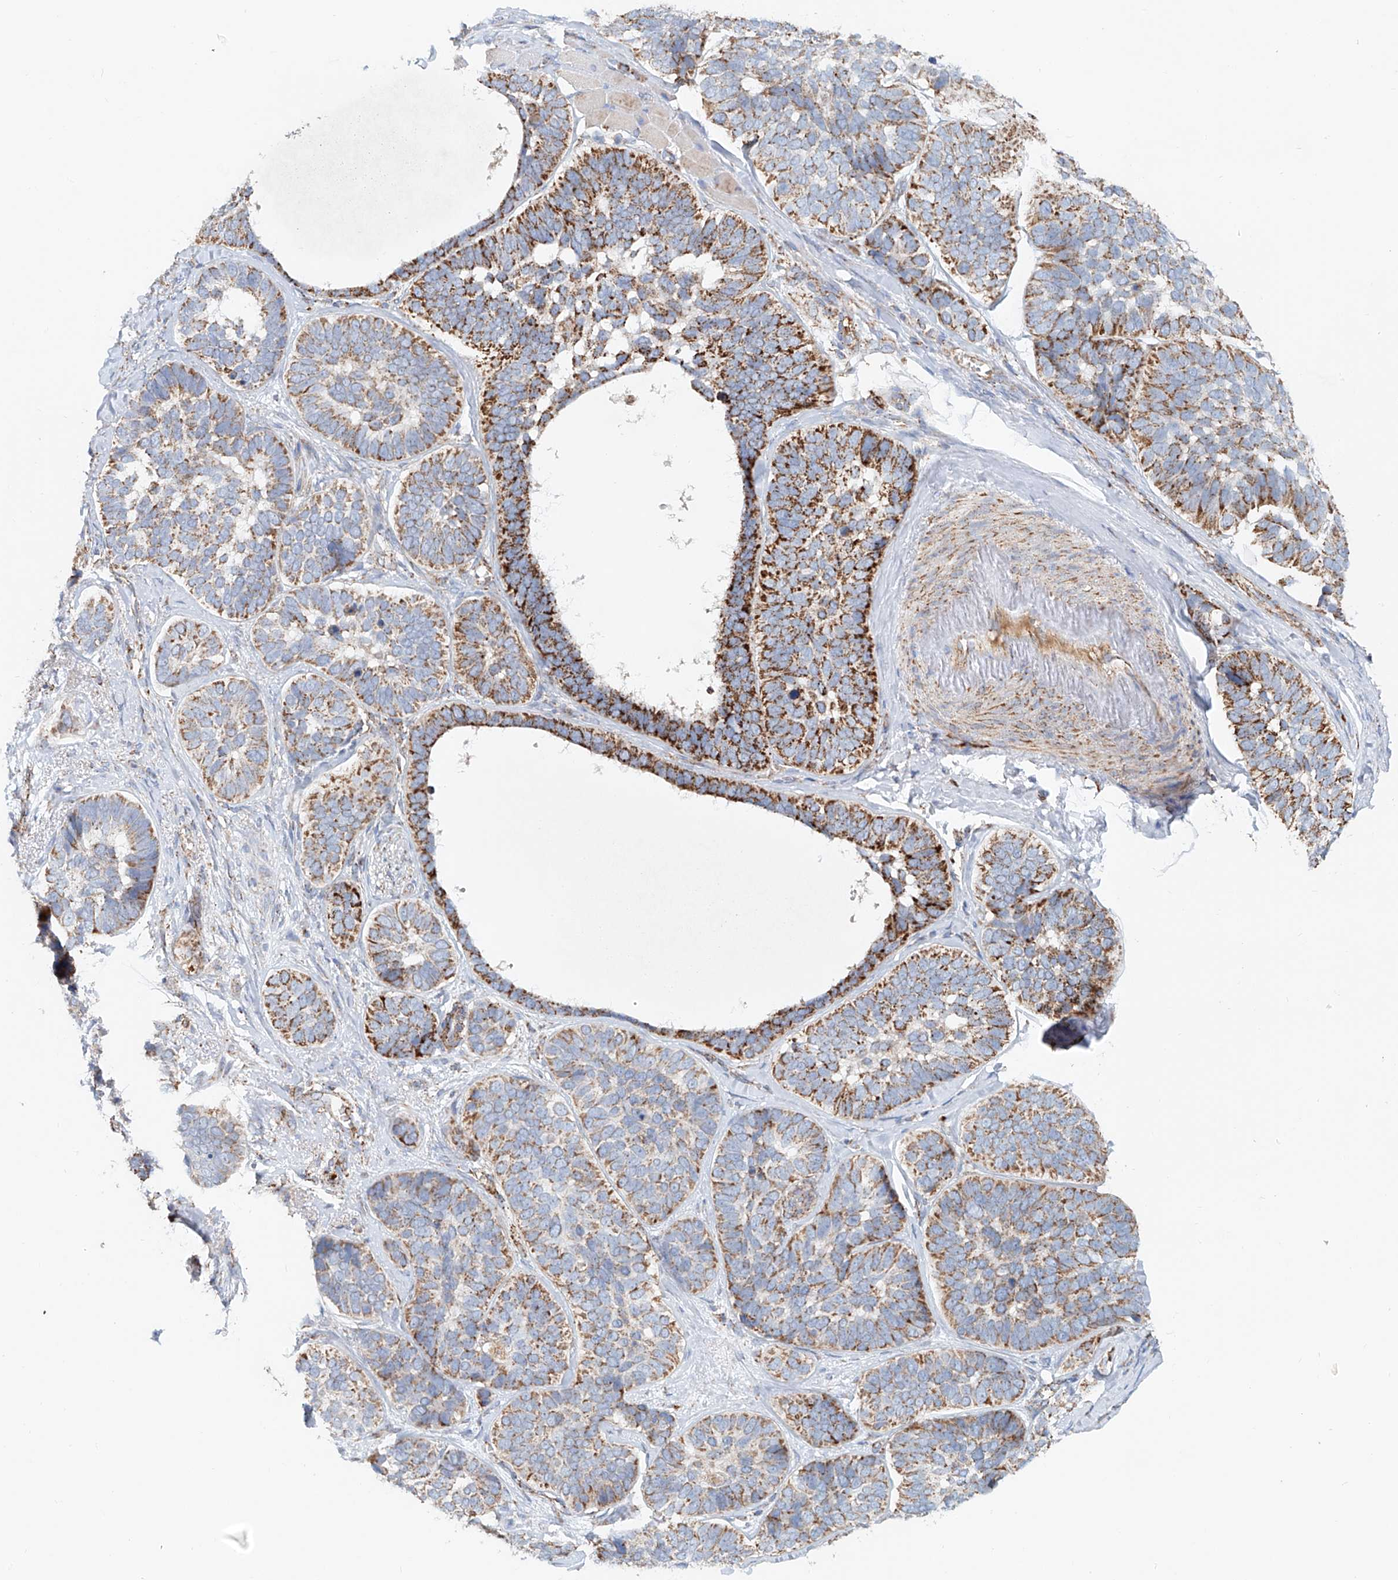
{"staining": {"intensity": "moderate", "quantity": ">75%", "location": "cytoplasmic/membranous"}, "tissue": "skin cancer", "cell_type": "Tumor cells", "image_type": "cancer", "snomed": [{"axis": "morphology", "description": "Basal cell carcinoma"}, {"axis": "topography", "description": "Skin"}], "caption": "Basal cell carcinoma (skin) stained with immunohistochemistry displays moderate cytoplasmic/membranous staining in approximately >75% of tumor cells. Nuclei are stained in blue.", "gene": "CARD10", "patient": {"sex": "male", "age": 62}}